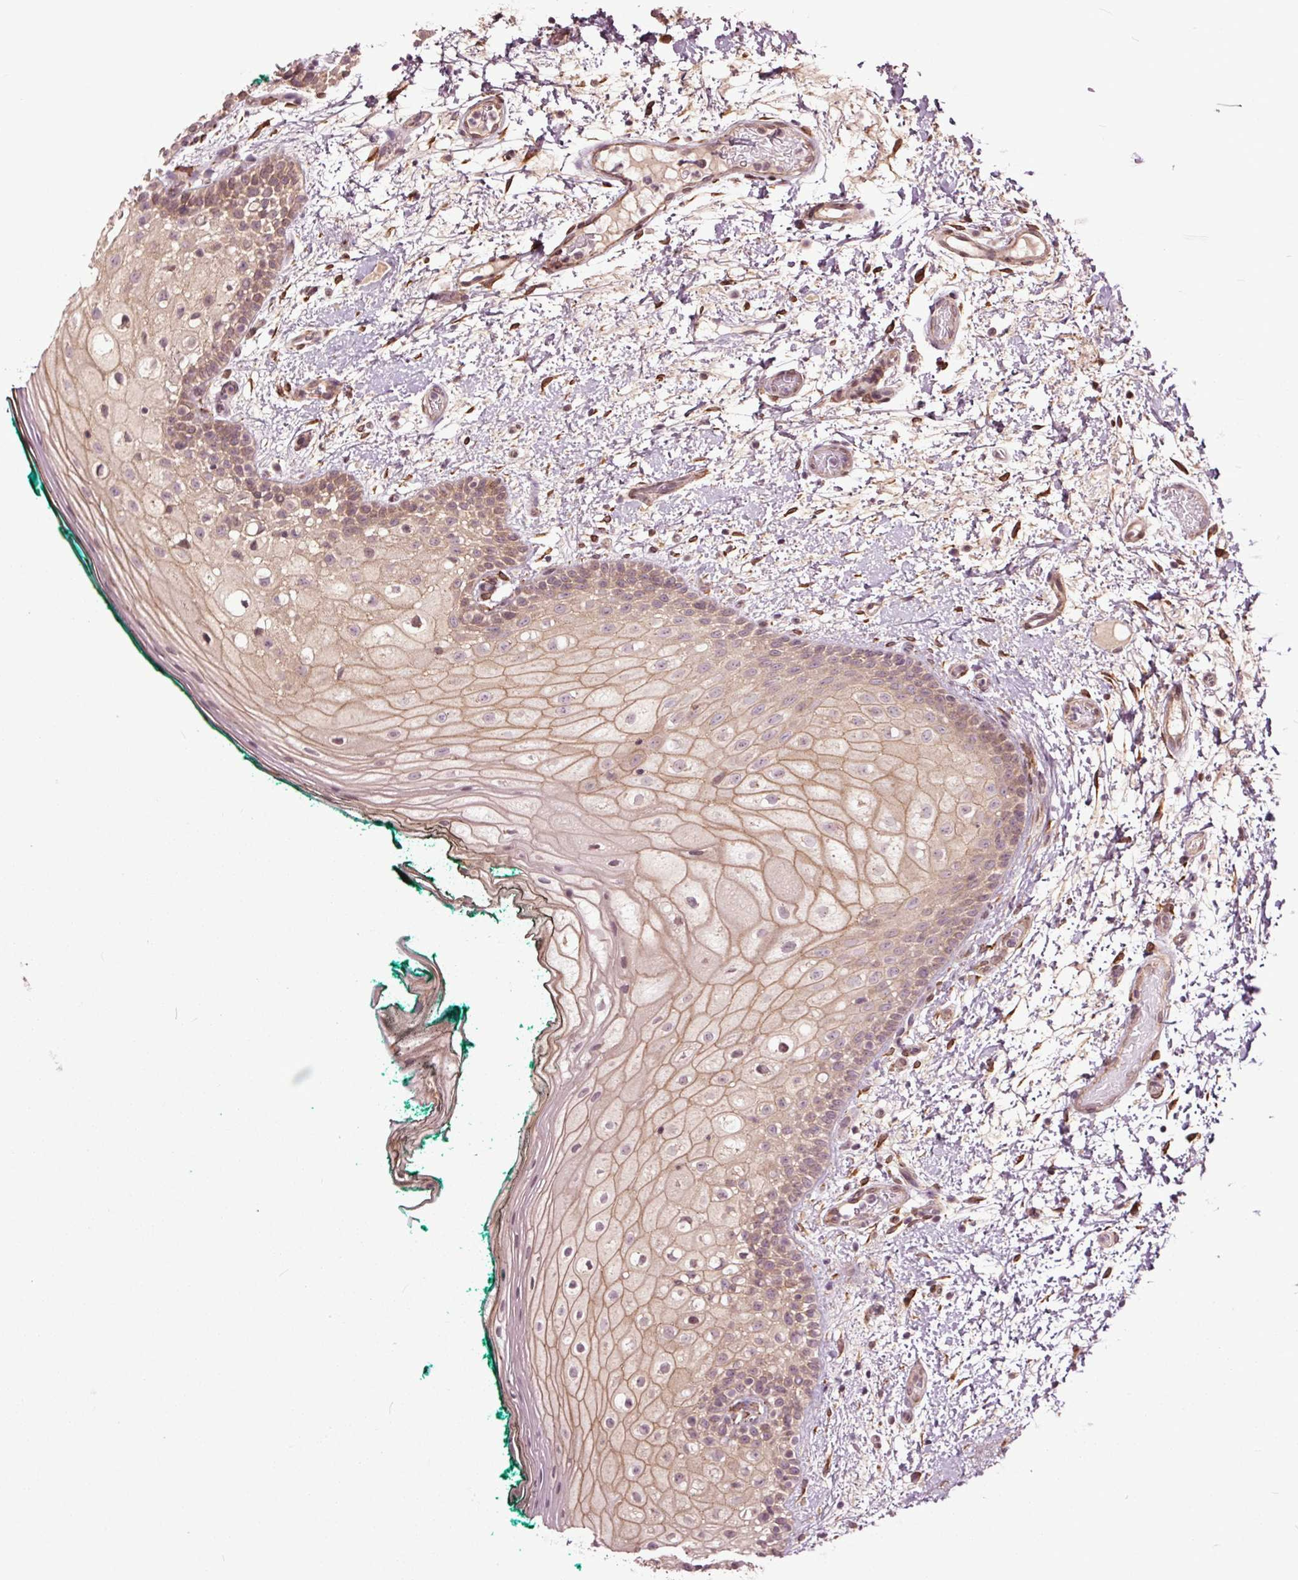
{"staining": {"intensity": "moderate", "quantity": "25%-75%", "location": "cytoplasmic/membranous"}, "tissue": "oral mucosa", "cell_type": "Squamous epithelial cells", "image_type": "normal", "snomed": [{"axis": "morphology", "description": "Normal tissue, NOS"}, {"axis": "topography", "description": "Oral tissue"}], "caption": "A histopathology image of oral mucosa stained for a protein exhibits moderate cytoplasmic/membranous brown staining in squamous epithelial cells. (DAB = brown stain, brightfield microscopy at high magnification).", "gene": "HAUS5", "patient": {"sex": "female", "age": 83}}